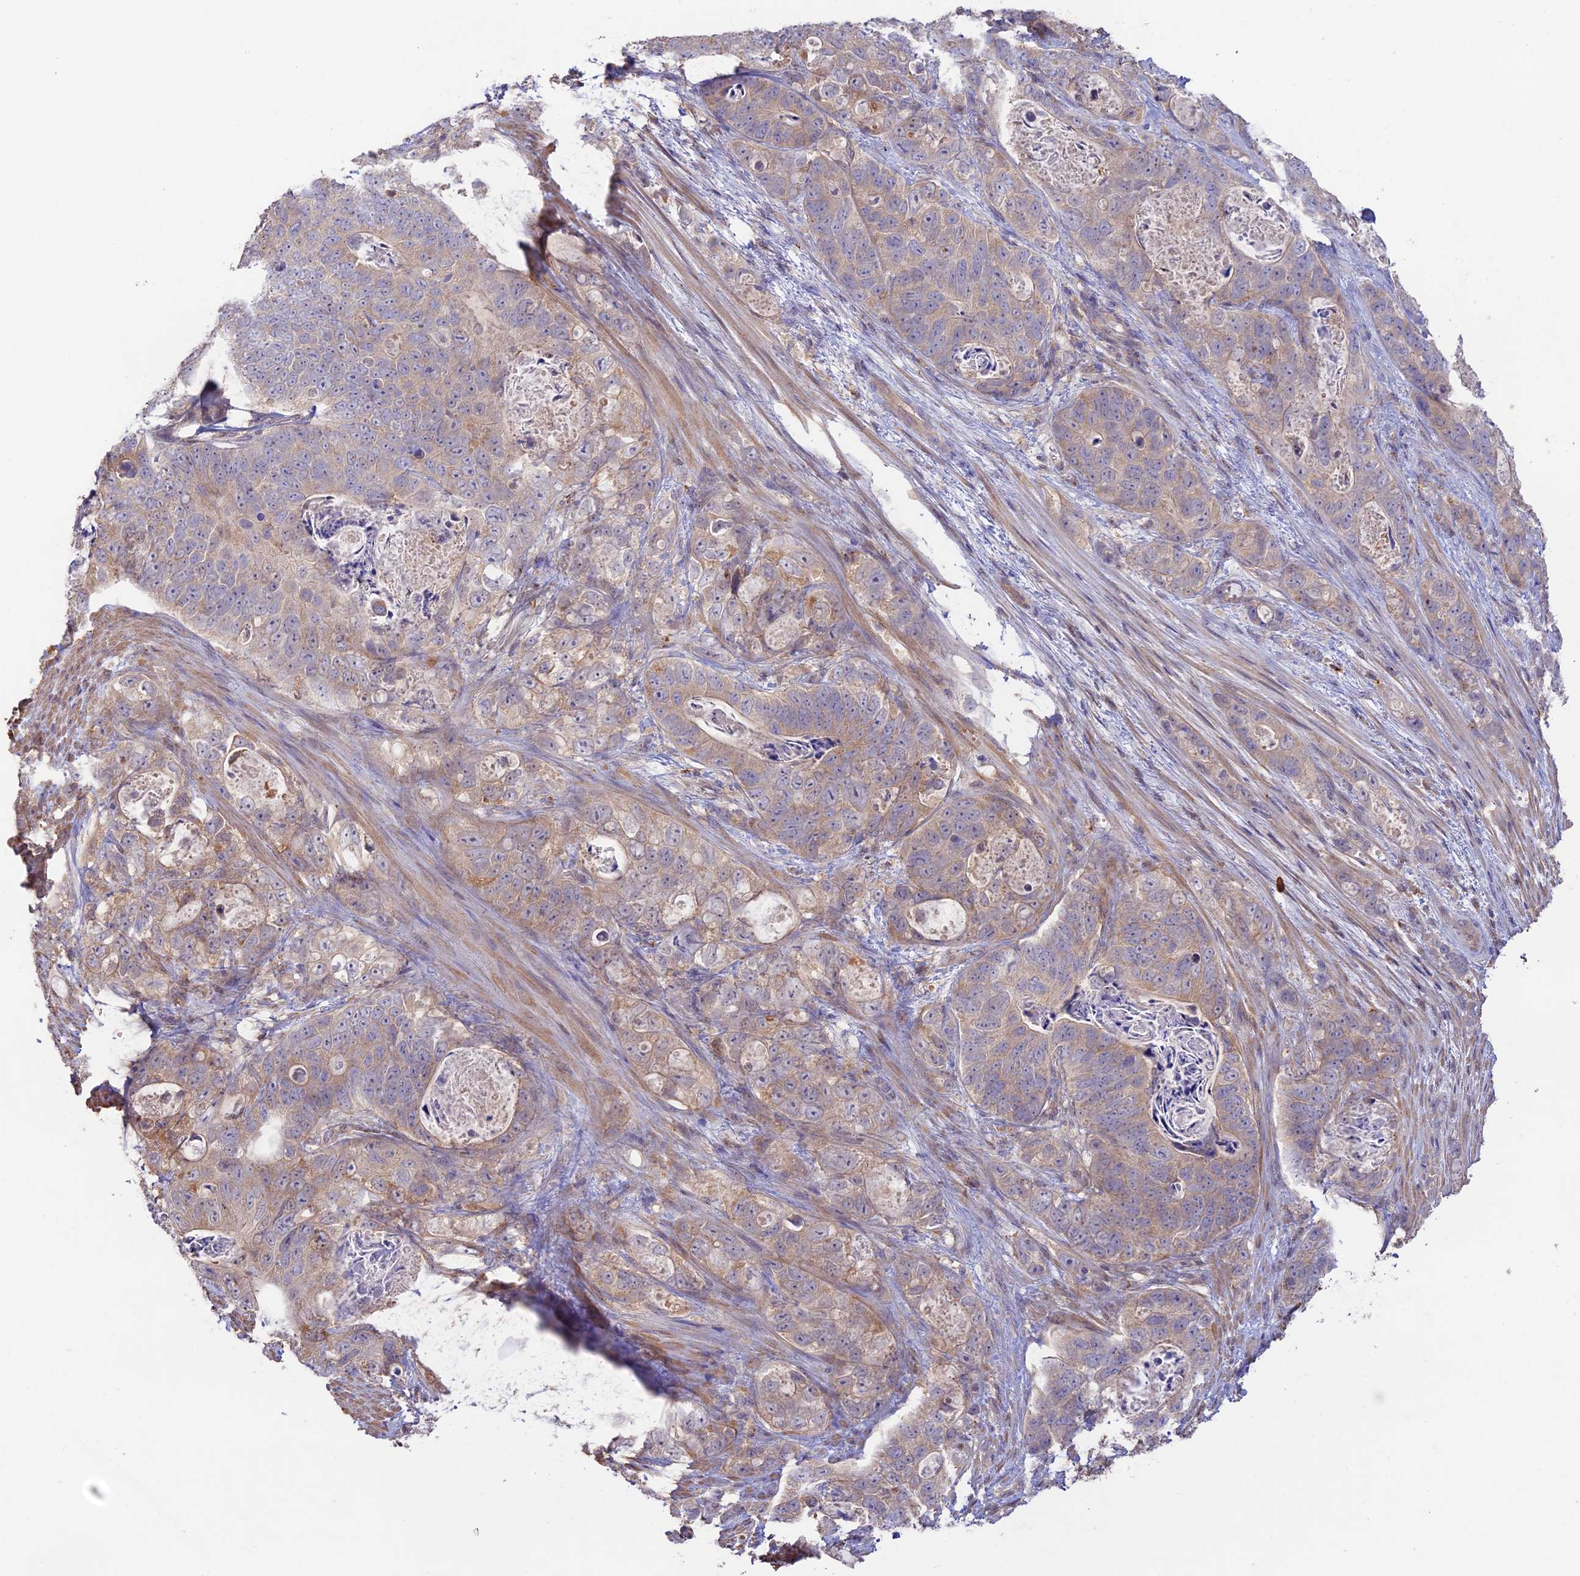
{"staining": {"intensity": "weak", "quantity": ">75%", "location": "cytoplasmic/membranous"}, "tissue": "stomach cancer", "cell_type": "Tumor cells", "image_type": "cancer", "snomed": [{"axis": "morphology", "description": "Normal tissue, NOS"}, {"axis": "morphology", "description": "Adenocarcinoma, NOS"}, {"axis": "topography", "description": "Stomach"}], "caption": "A low amount of weak cytoplasmic/membranous expression is appreciated in about >75% of tumor cells in stomach cancer tissue.", "gene": "CLCF1", "patient": {"sex": "female", "age": 89}}